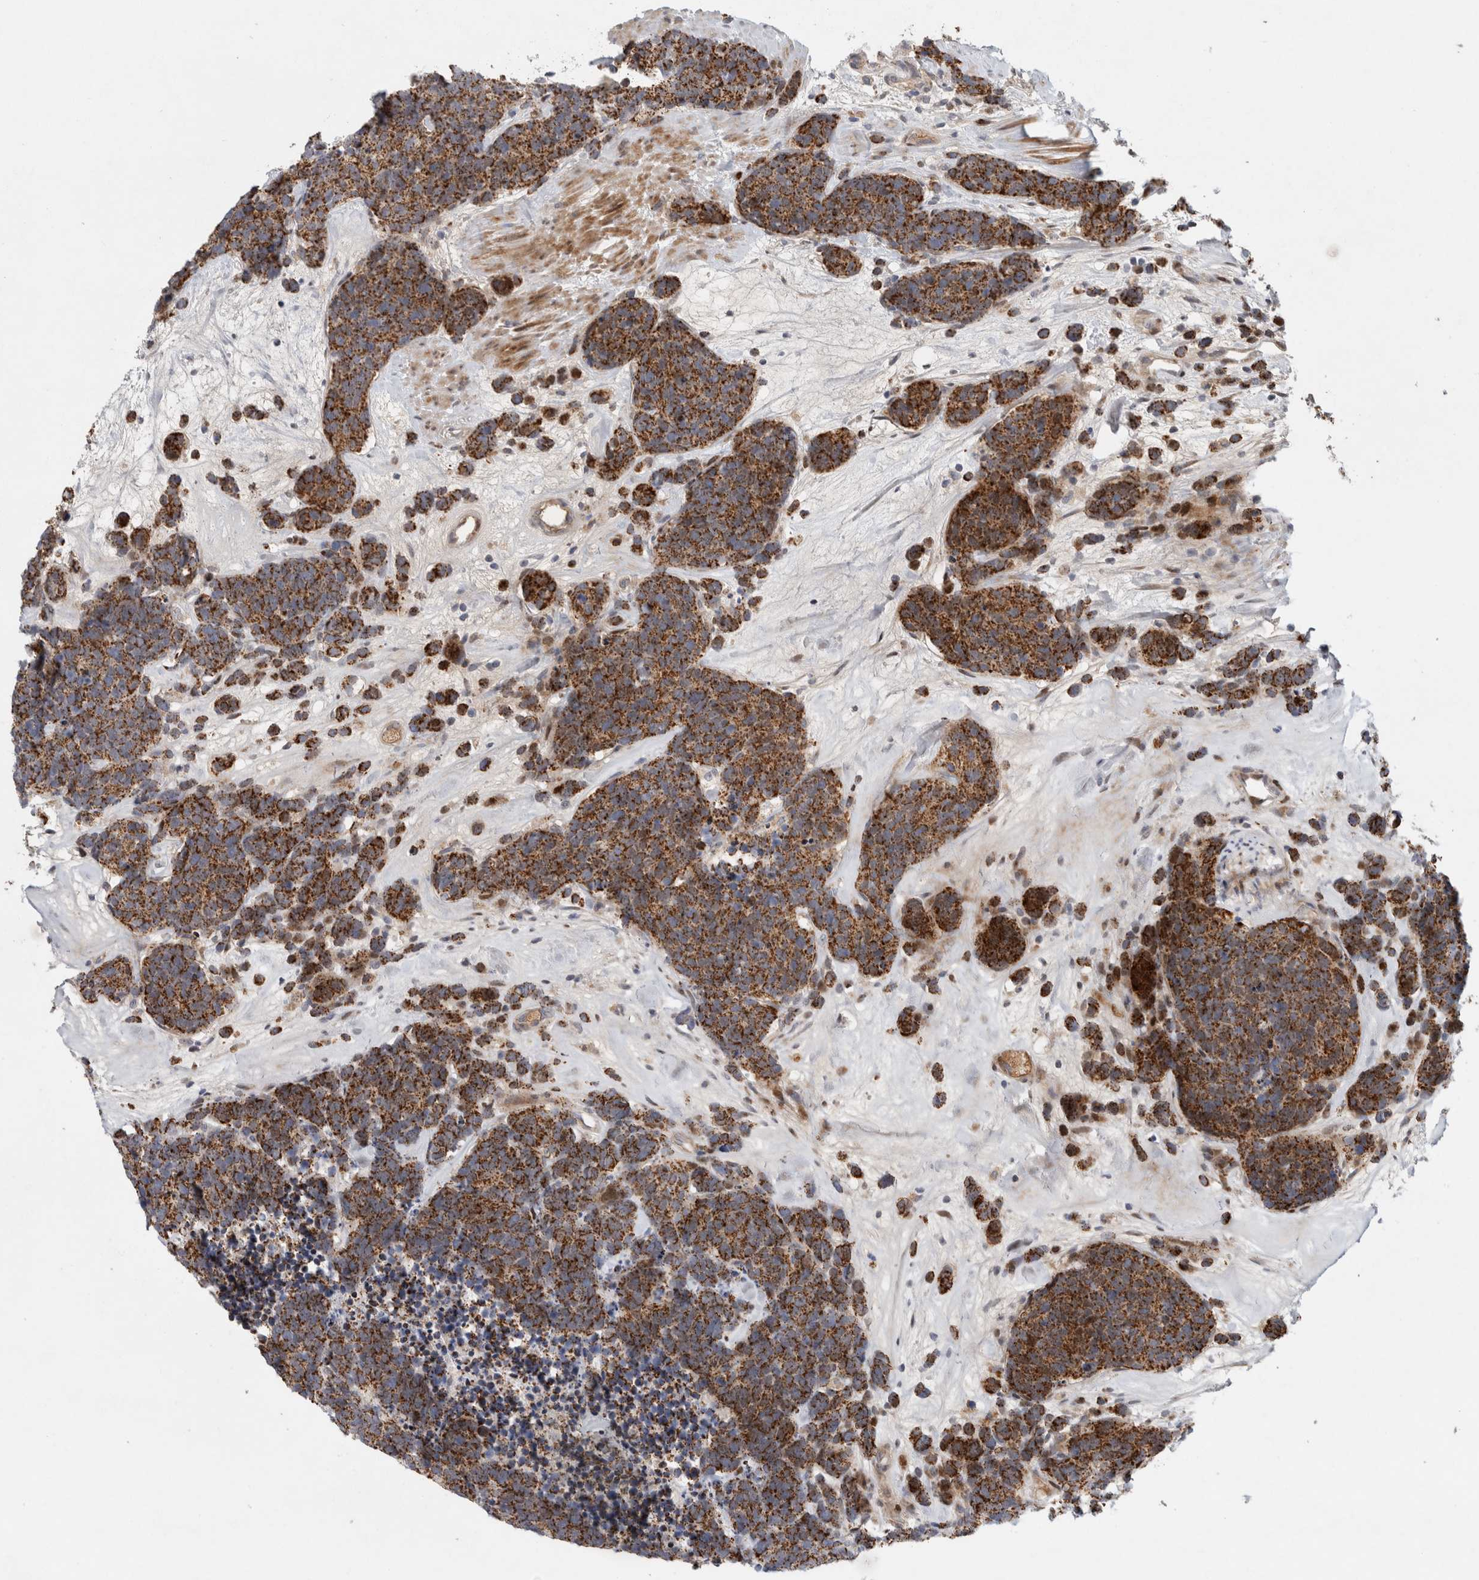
{"staining": {"intensity": "strong", "quantity": ">75%", "location": "cytoplasmic/membranous"}, "tissue": "carcinoid", "cell_type": "Tumor cells", "image_type": "cancer", "snomed": [{"axis": "morphology", "description": "Carcinoma, NOS"}, {"axis": "morphology", "description": "Carcinoid, malignant, NOS"}, {"axis": "topography", "description": "Urinary bladder"}], "caption": "Immunohistochemical staining of carcinoma shows high levels of strong cytoplasmic/membranous staining in approximately >75% of tumor cells.", "gene": "RBM48", "patient": {"sex": "male", "age": 57}}